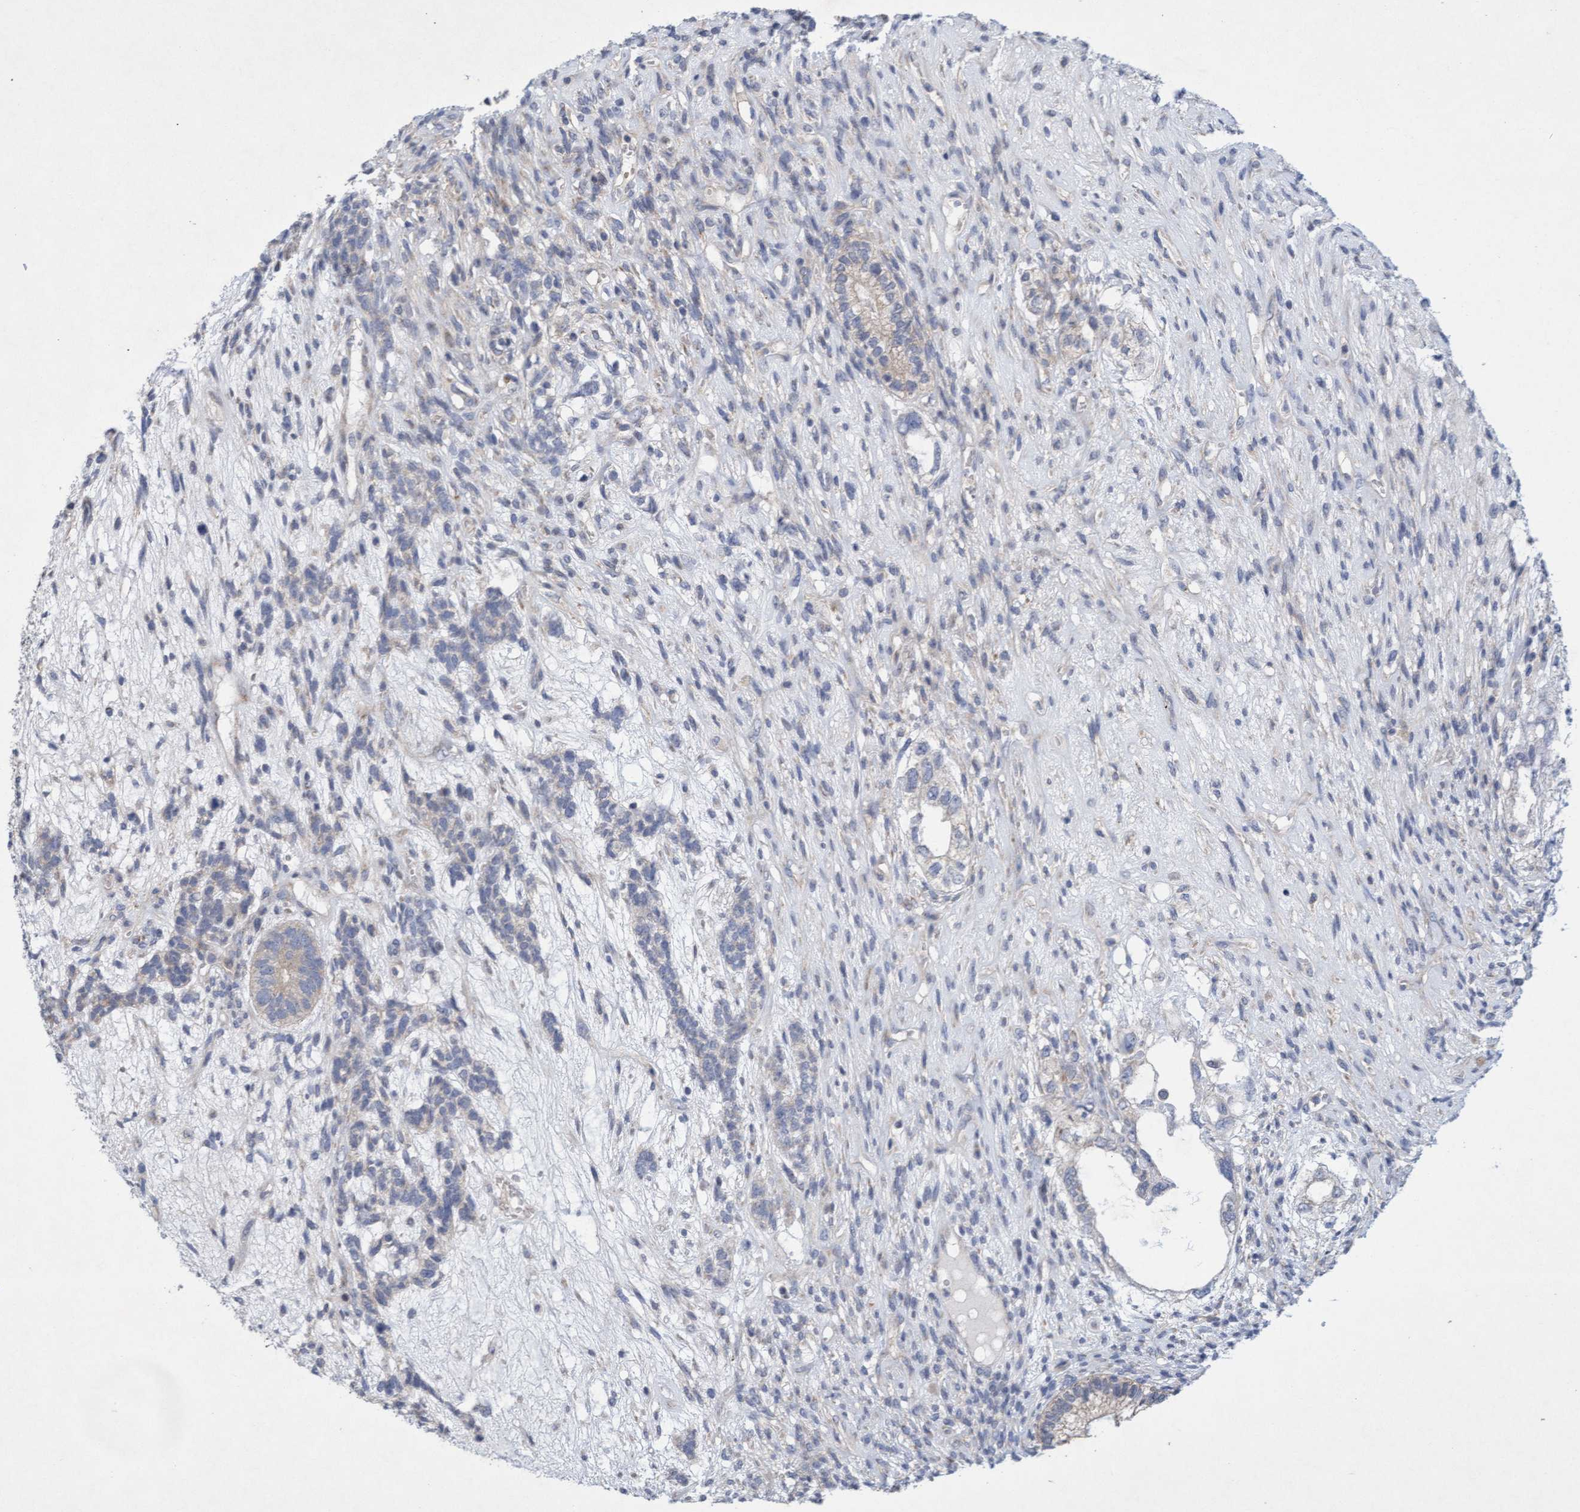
{"staining": {"intensity": "negative", "quantity": "none", "location": "none"}, "tissue": "testis cancer", "cell_type": "Tumor cells", "image_type": "cancer", "snomed": [{"axis": "morphology", "description": "Seminoma, NOS"}, {"axis": "topography", "description": "Testis"}], "caption": "High magnification brightfield microscopy of testis cancer (seminoma) stained with DAB (3,3'-diaminobenzidine) (brown) and counterstained with hematoxylin (blue): tumor cells show no significant staining.", "gene": "DDHD2", "patient": {"sex": "male", "age": 28}}